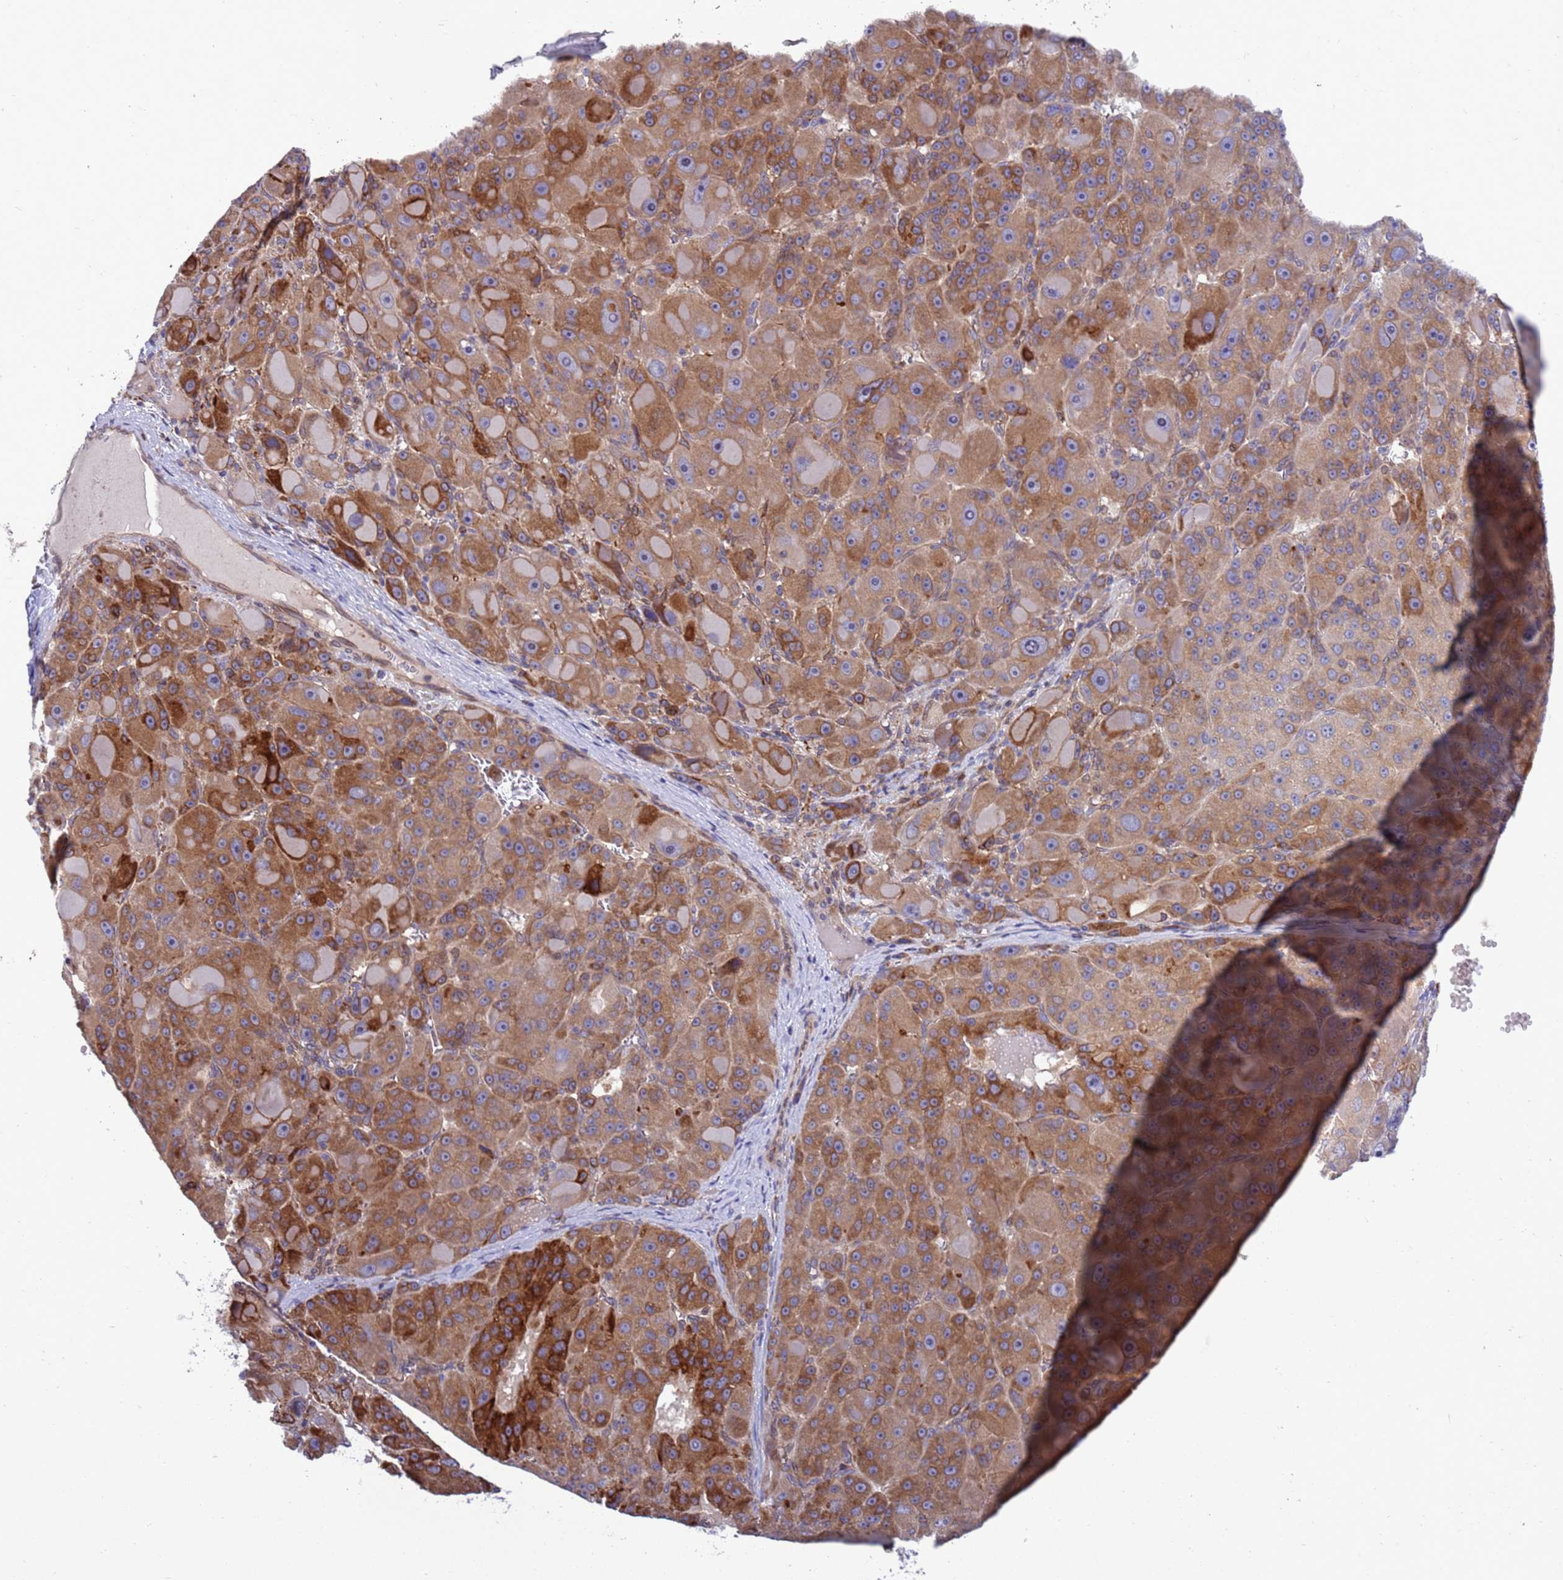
{"staining": {"intensity": "moderate", "quantity": ">75%", "location": "cytoplasmic/membranous"}, "tissue": "liver cancer", "cell_type": "Tumor cells", "image_type": "cancer", "snomed": [{"axis": "morphology", "description": "Carcinoma, Hepatocellular, NOS"}, {"axis": "topography", "description": "Liver"}], "caption": "Hepatocellular carcinoma (liver) stained for a protein (brown) reveals moderate cytoplasmic/membranous positive positivity in about >75% of tumor cells.", "gene": "RAPGEF4", "patient": {"sex": "male", "age": 76}}